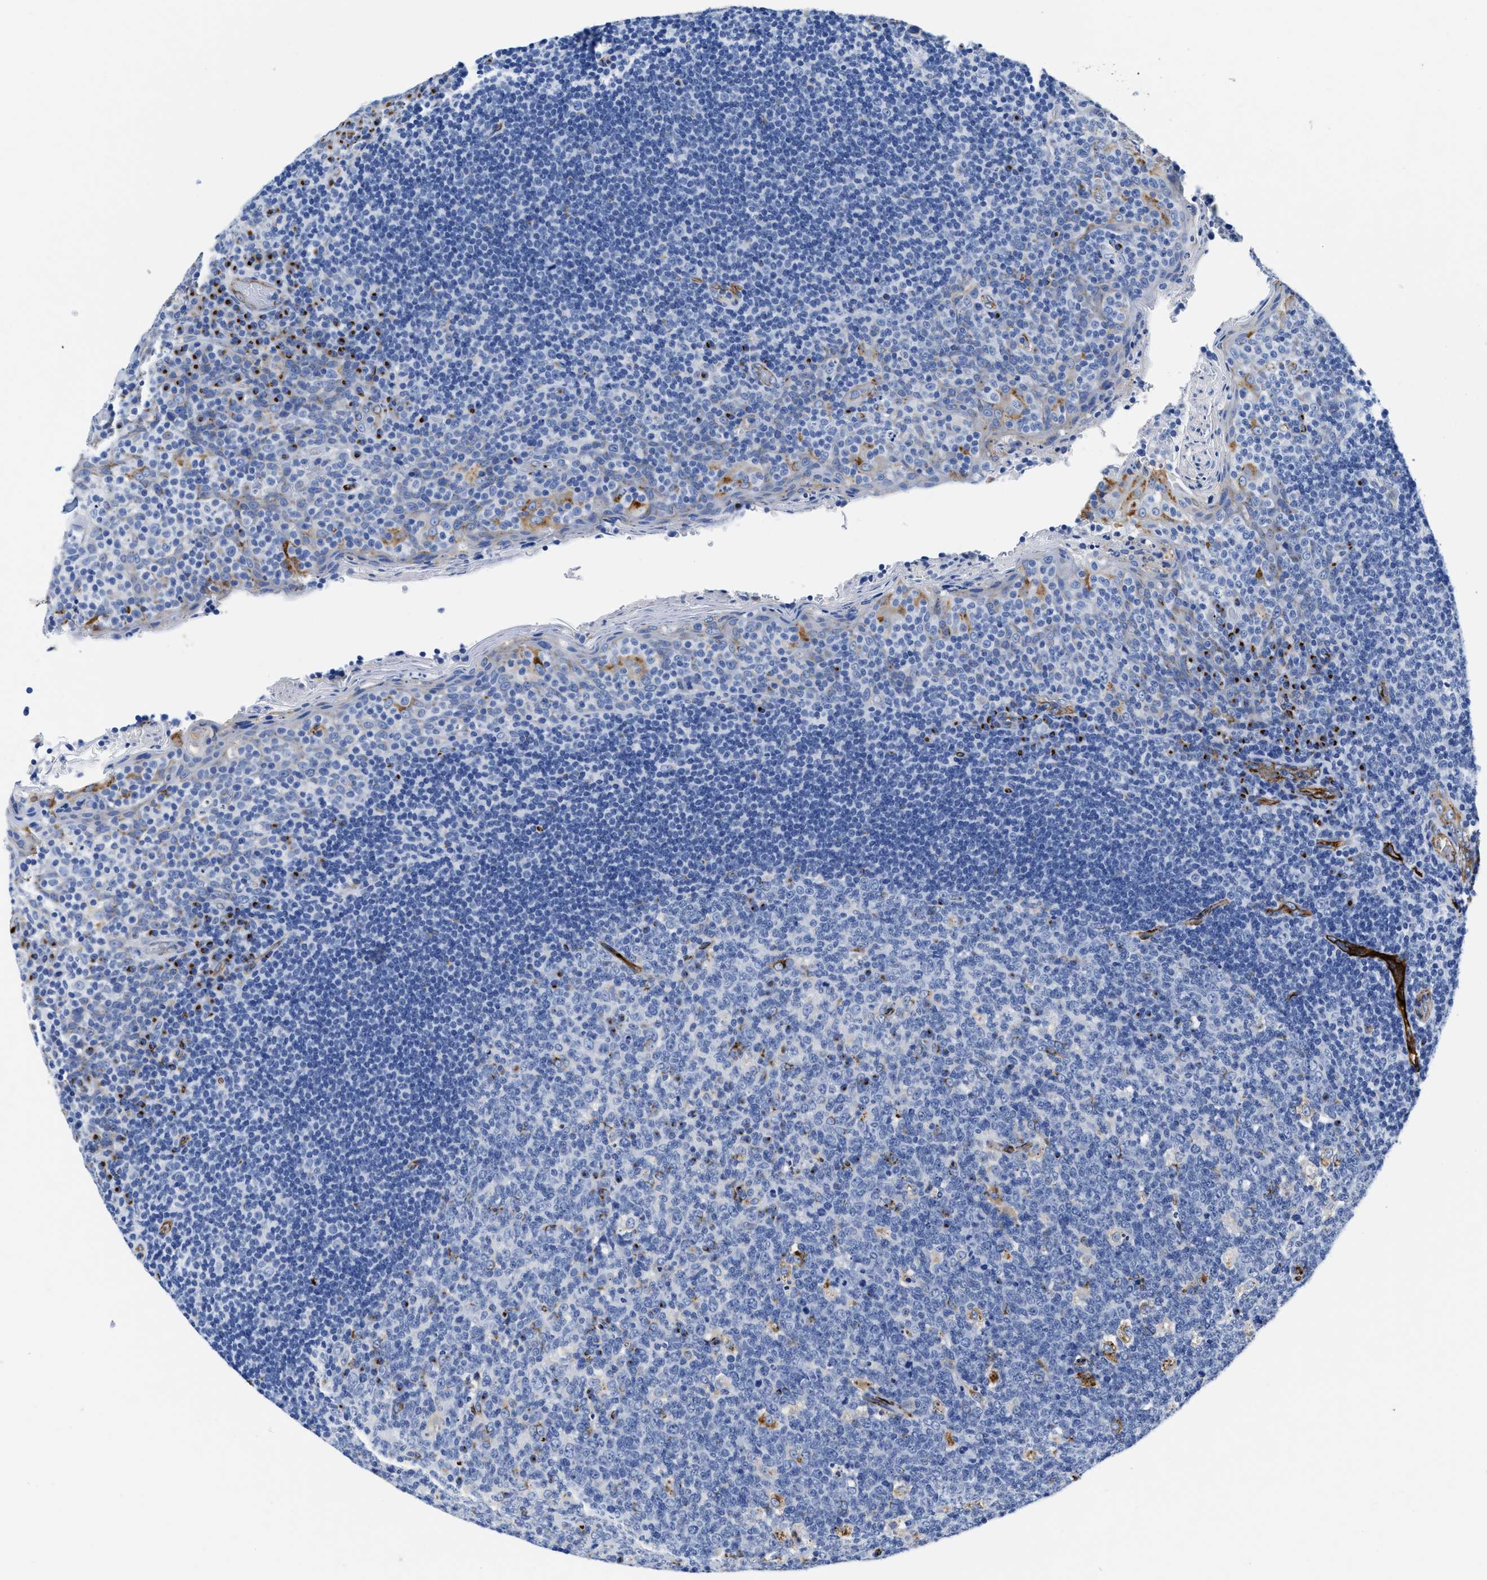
{"staining": {"intensity": "negative", "quantity": "none", "location": "none"}, "tissue": "tonsil", "cell_type": "Germinal center cells", "image_type": "normal", "snomed": [{"axis": "morphology", "description": "Normal tissue, NOS"}, {"axis": "topography", "description": "Tonsil"}], "caption": "High power microscopy histopathology image of an immunohistochemistry histopathology image of benign tonsil, revealing no significant expression in germinal center cells.", "gene": "TVP23B", "patient": {"sex": "male", "age": 17}}